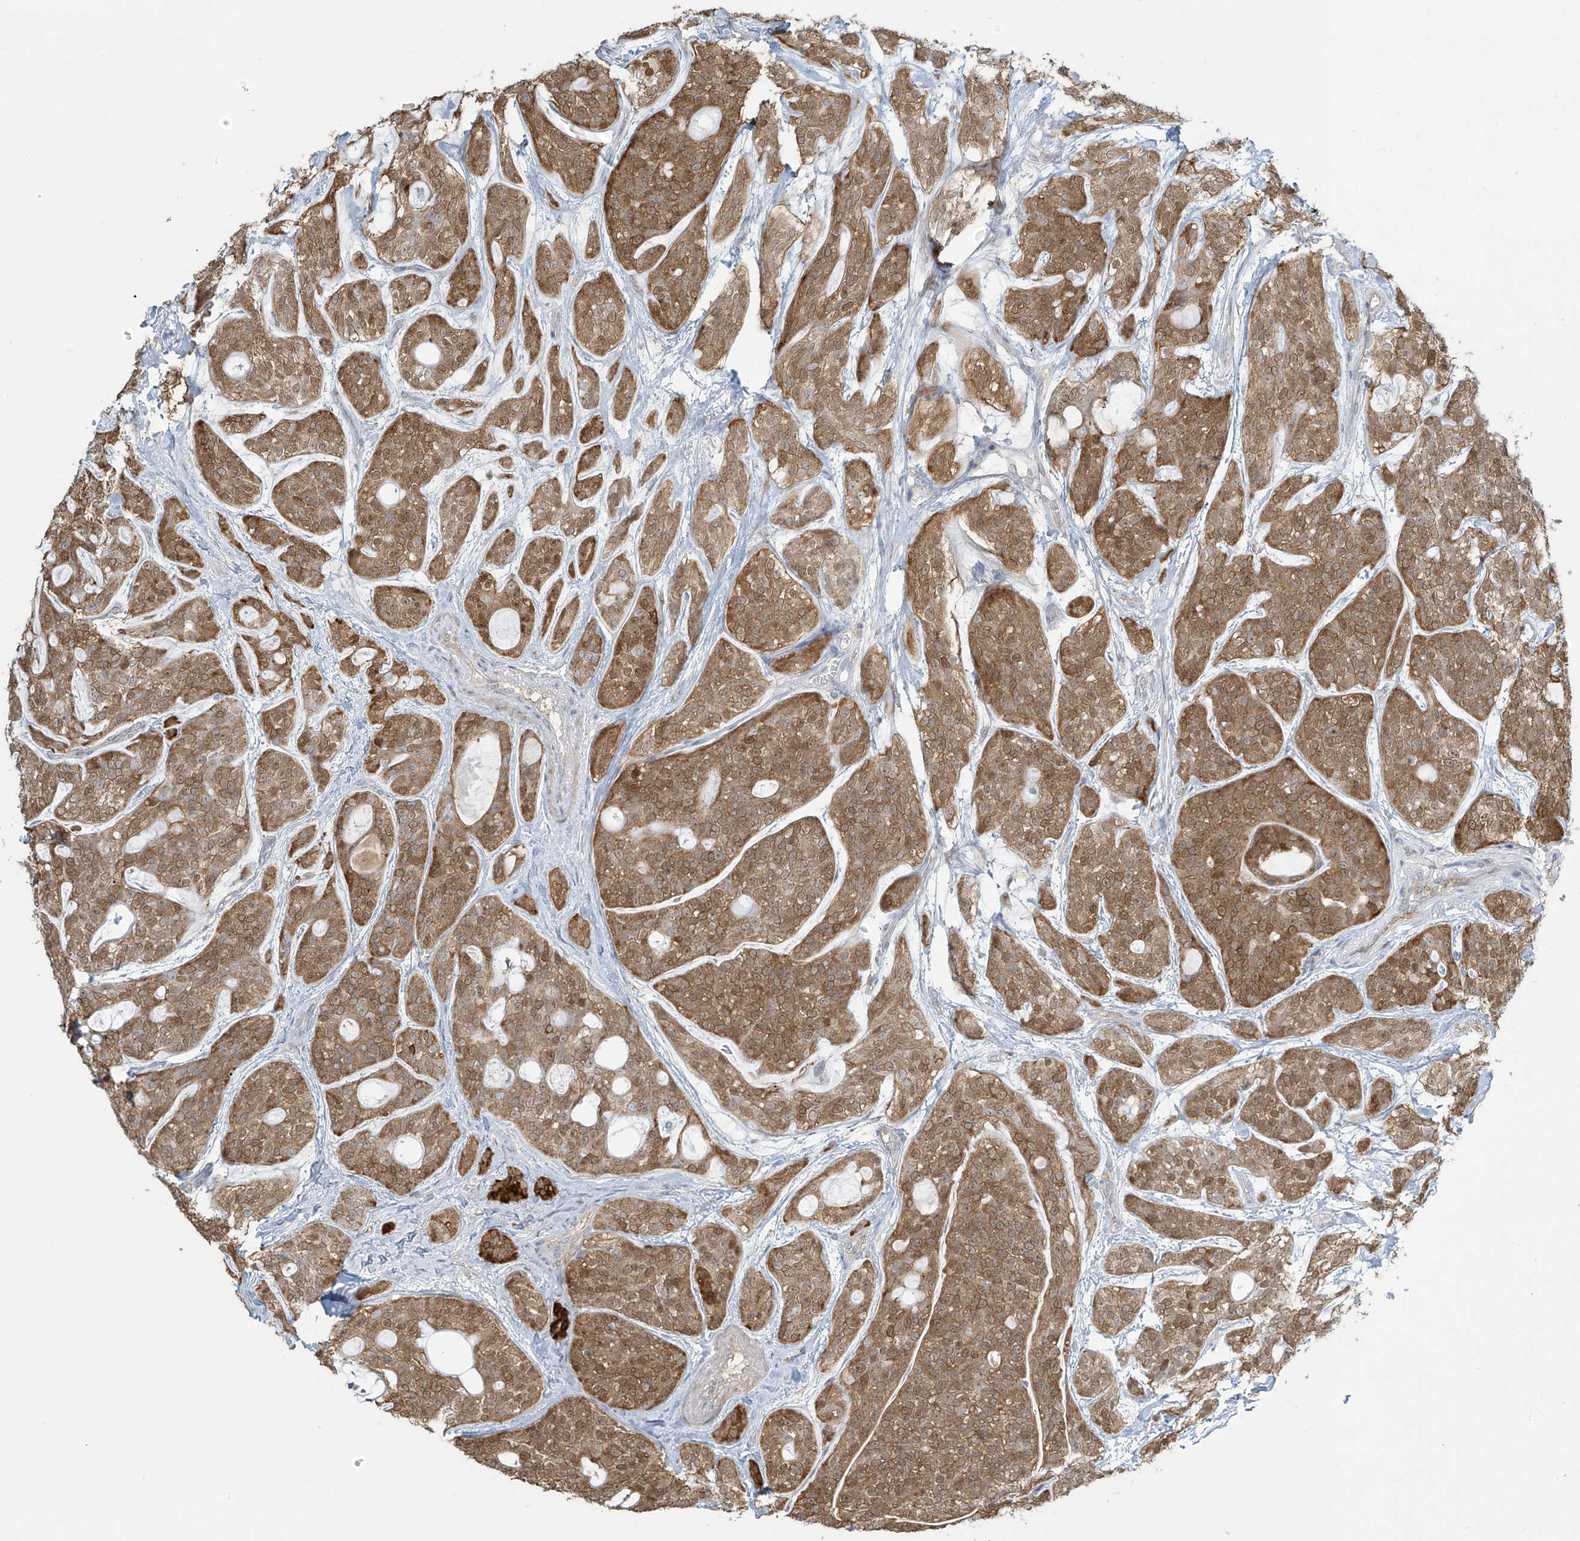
{"staining": {"intensity": "moderate", "quantity": ">75%", "location": "cytoplasmic/membranous,nuclear"}, "tissue": "head and neck cancer", "cell_type": "Tumor cells", "image_type": "cancer", "snomed": [{"axis": "morphology", "description": "Adenocarcinoma, NOS"}, {"axis": "topography", "description": "Head-Neck"}], "caption": "Immunohistochemical staining of human head and neck adenocarcinoma reveals medium levels of moderate cytoplasmic/membranous and nuclear protein positivity in approximately >75% of tumor cells.", "gene": "TAGAP", "patient": {"sex": "male", "age": 66}}